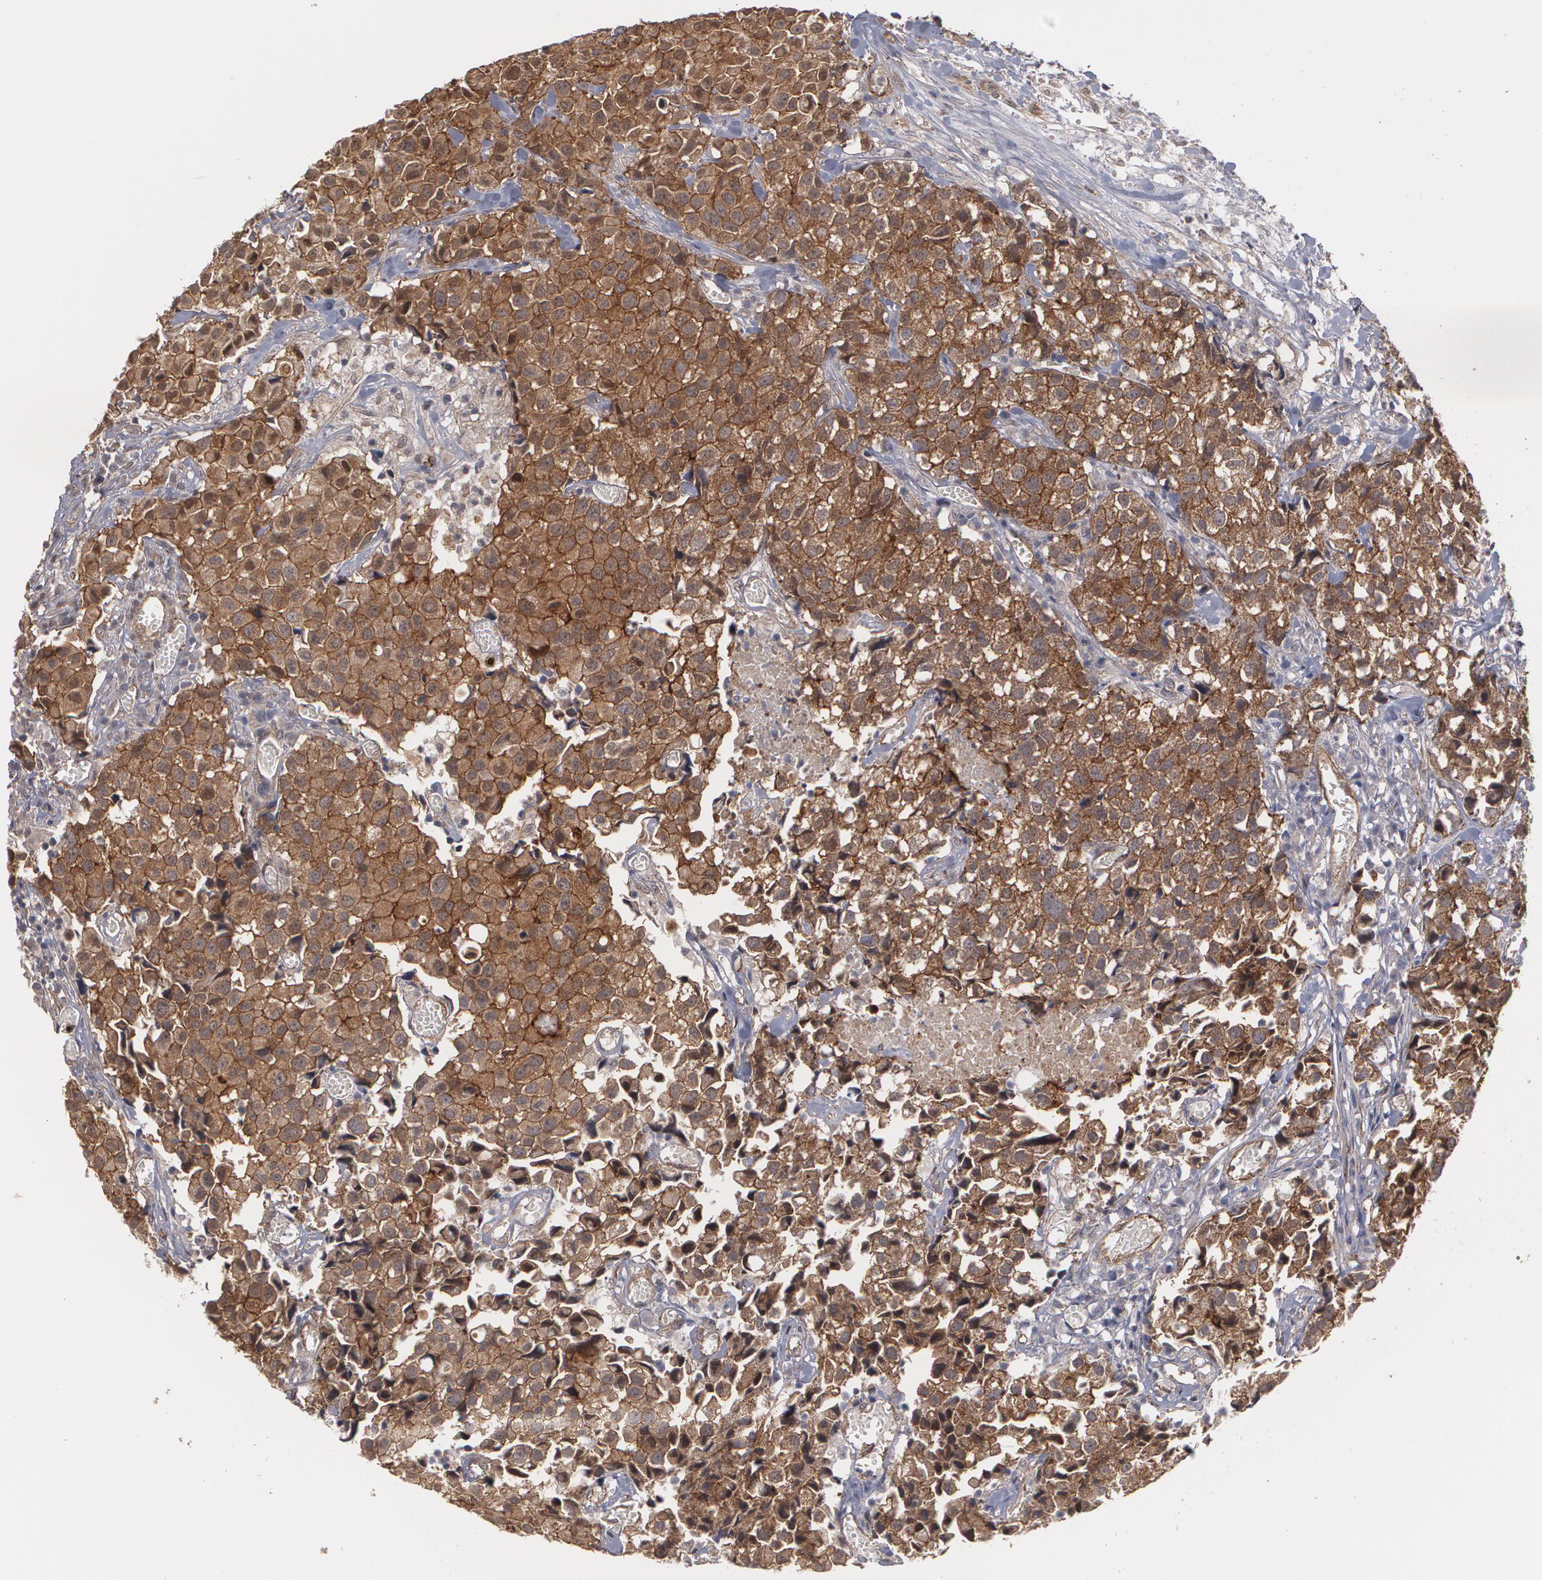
{"staining": {"intensity": "strong", "quantity": ">75%", "location": "cytoplasmic/membranous"}, "tissue": "urothelial cancer", "cell_type": "Tumor cells", "image_type": "cancer", "snomed": [{"axis": "morphology", "description": "Urothelial carcinoma, High grade"}, {"axis": "topography", "description": "Urinary bladder"}], "caption": "Immunohistochemistry (IHC) image of human urothelial carcinoma (high-grade) stained for a protein (brown), which exhibits high levels of strong cytoplasmic/membranous positivity in about >75% of tumor cells.", "gene": "TJP1", "patient": {"sex": "female", "age": 75}}